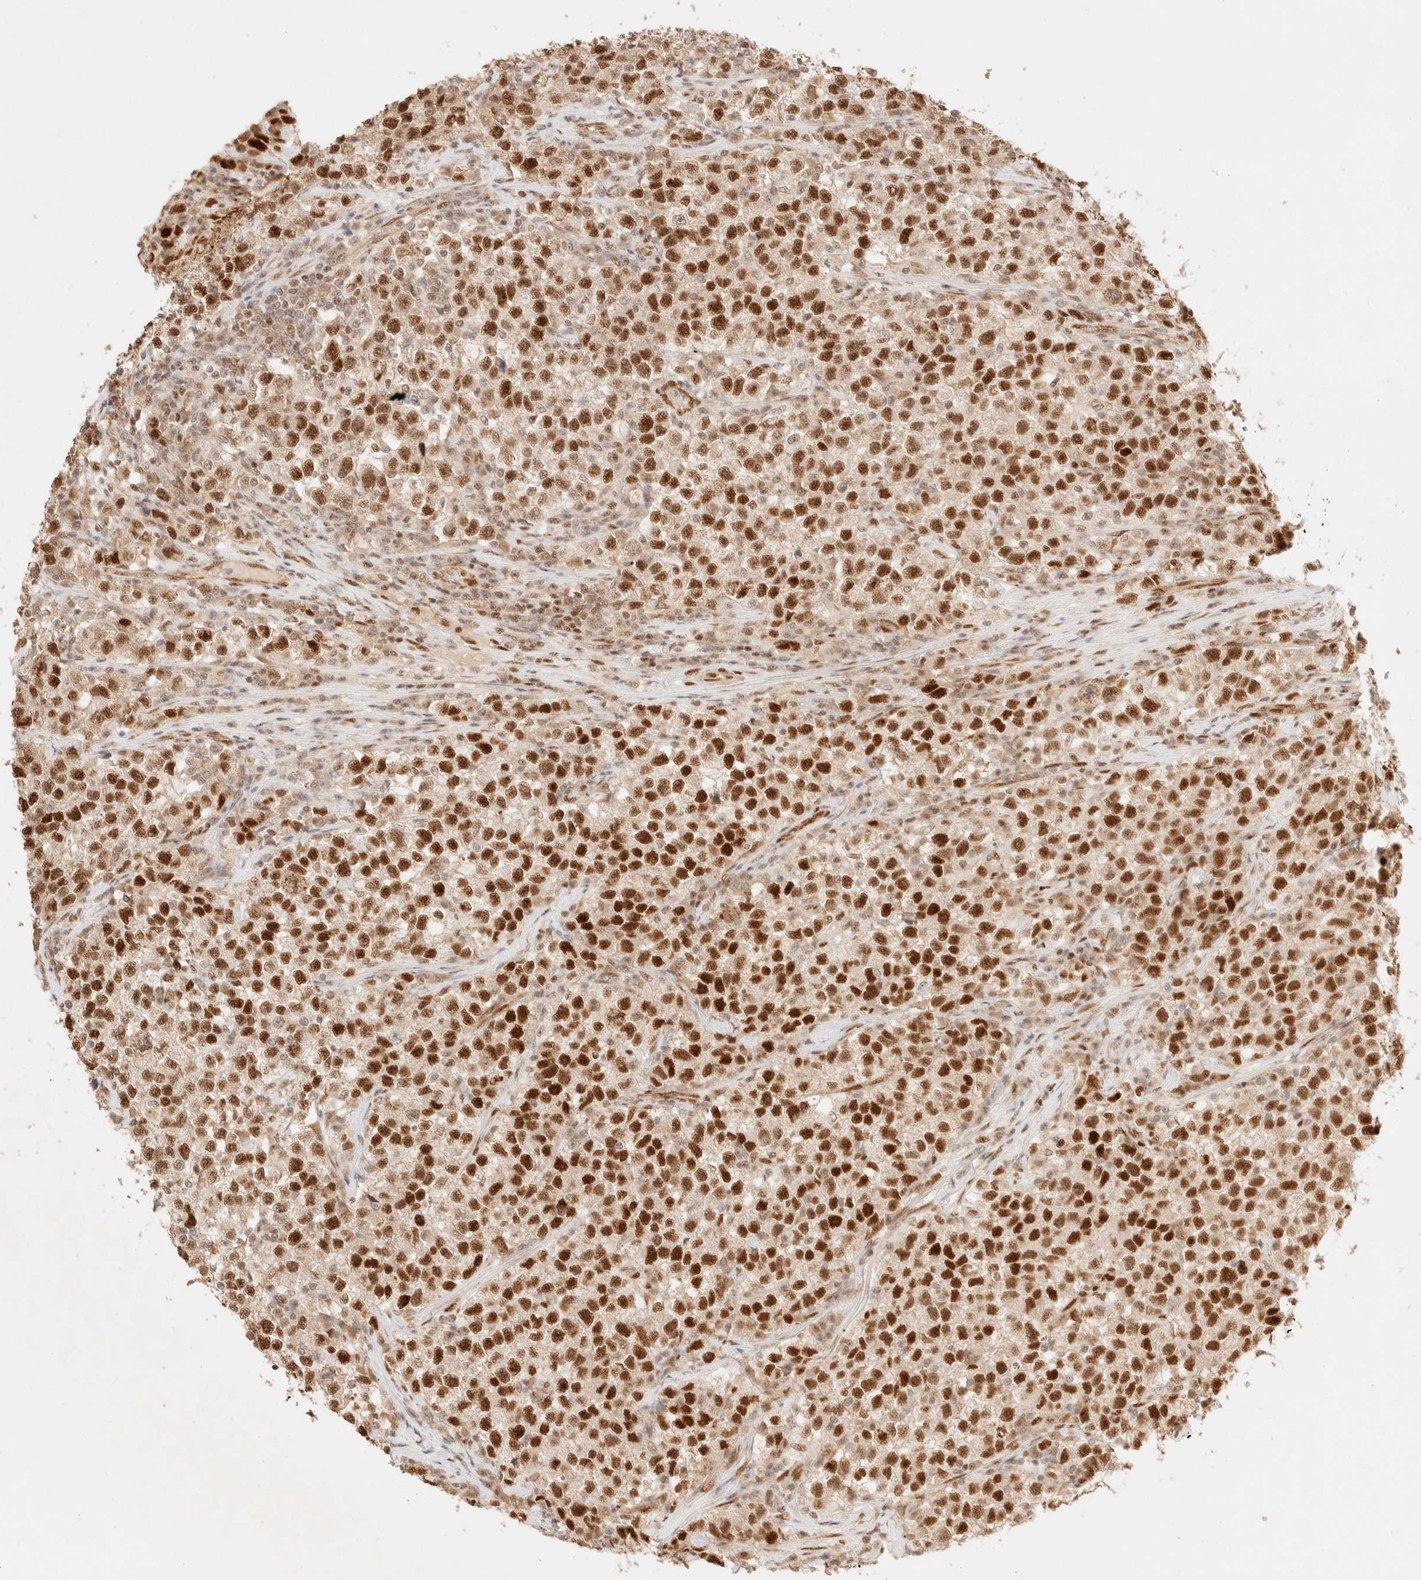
{"staining": {"intensity": "strong", "quantity": ">75%", "location": "nuclear"}, "tissue": "testis cancer", "cell_type": "Tumor cells", "image_type": "cancer", "snomed": [{"axis": "morphology", "description": "Seminoma, NOS"}, {"axis": "topography", "description": "Testis"}], "caption": "IHC (DAB) staining of testis seminoma shows strong nuclear protein expression in approximately >75% of tumor cells. (brown staining indicates protein expression, while blue staining denotes nuclei).", "gene": "ZNF768", "patient": {"sex": "male", "age": 22}}